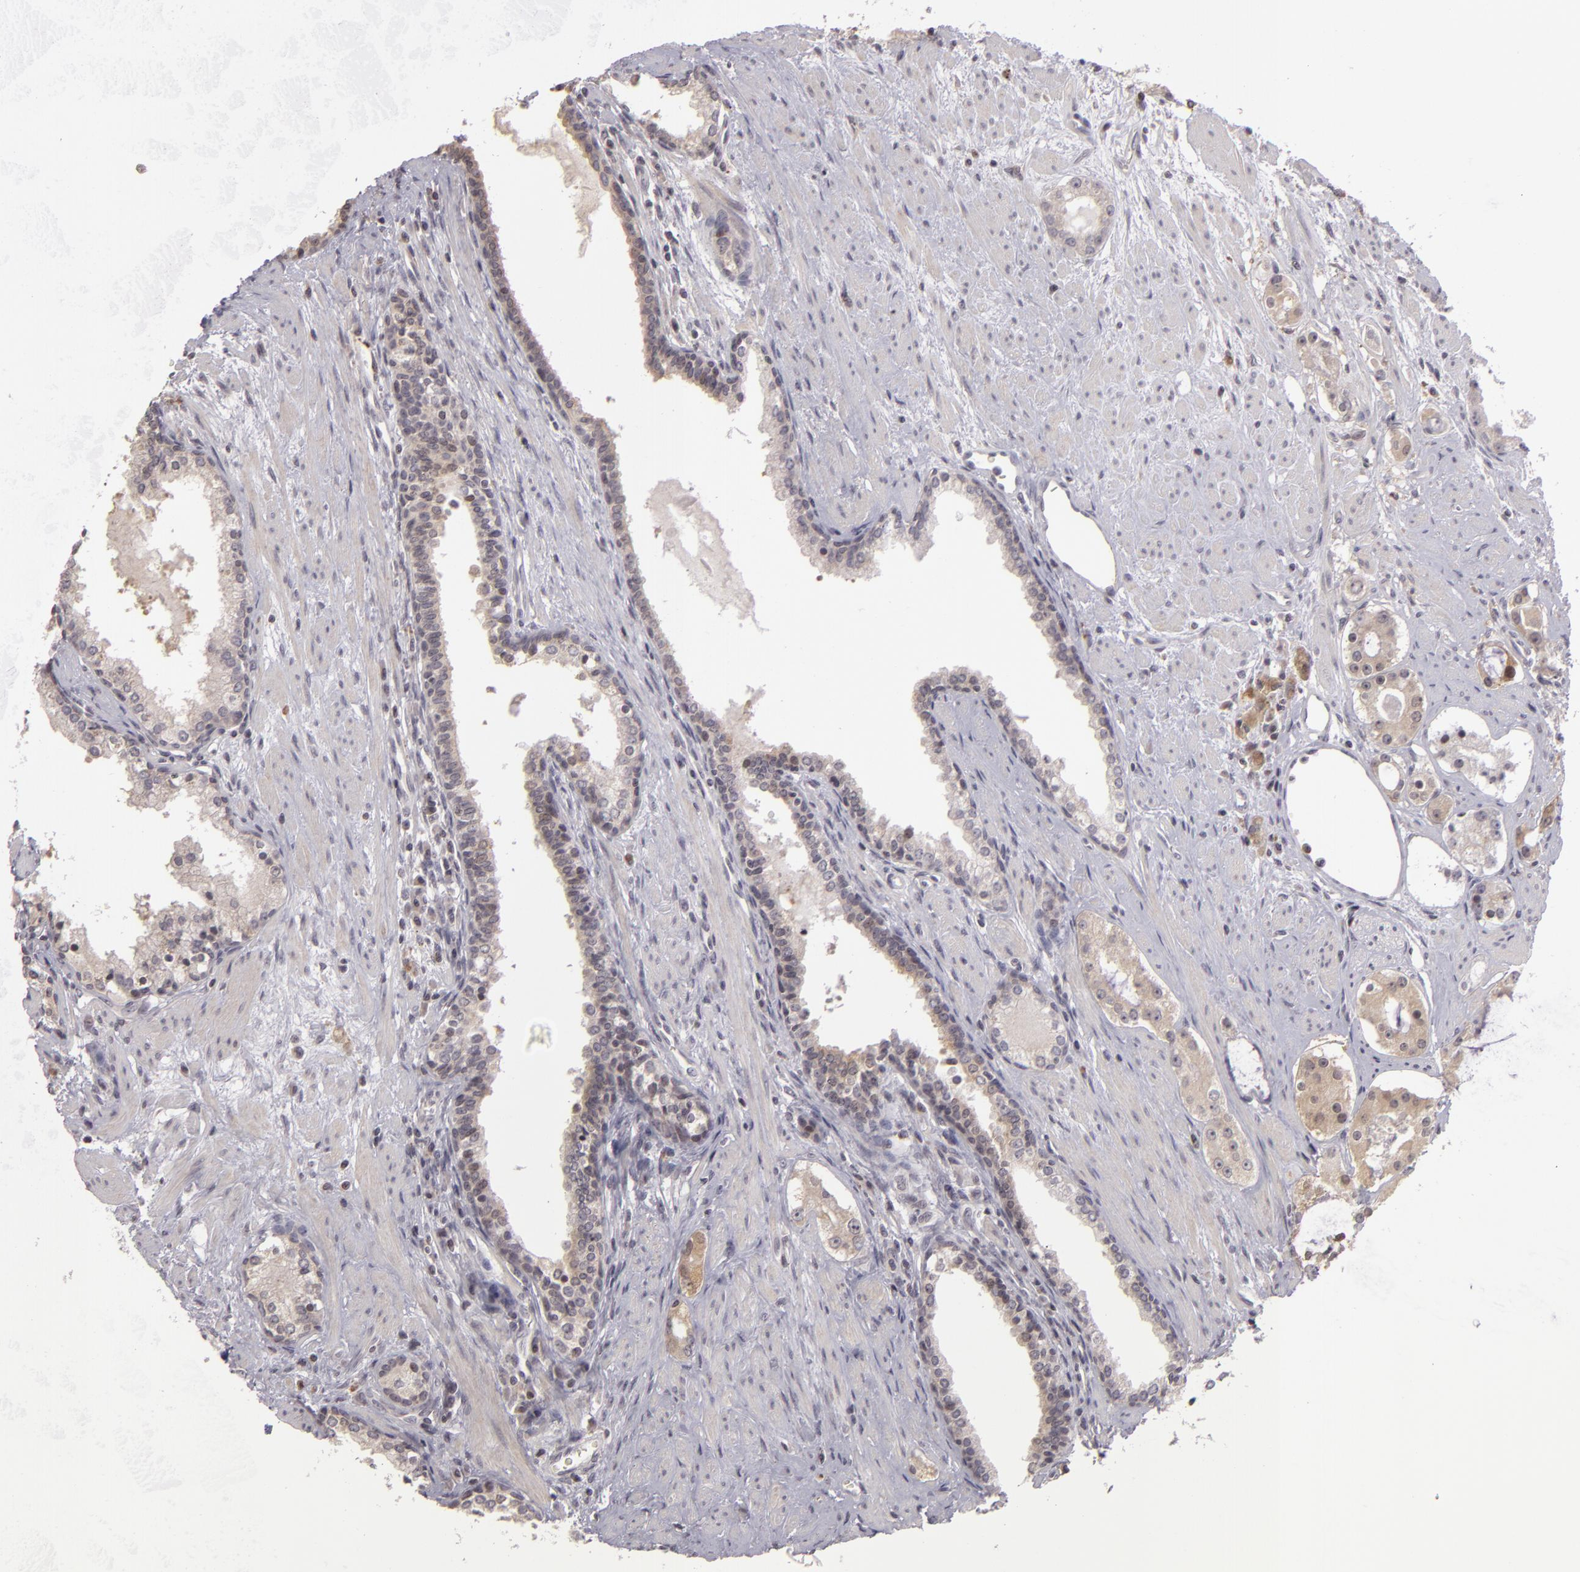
{"staining": {"intensity": "negative", "quantity": "none", "location": "none"}, "tissue": "prostate cancer", "cell_type": "Tumor cells", "image_type": "cancer", "snomed": [{"axis": "morphology", "description": "Adenocarcinoma, Medium grade"}, {"axis": "topography", "description": "Prostate"}], "caption": "The image reveals no significant positivity in tumor cells of medium-grade adenocarcinoma (prostate).", "gene": "AKAP6", "patient": {"sex": "male", "age": 73}}